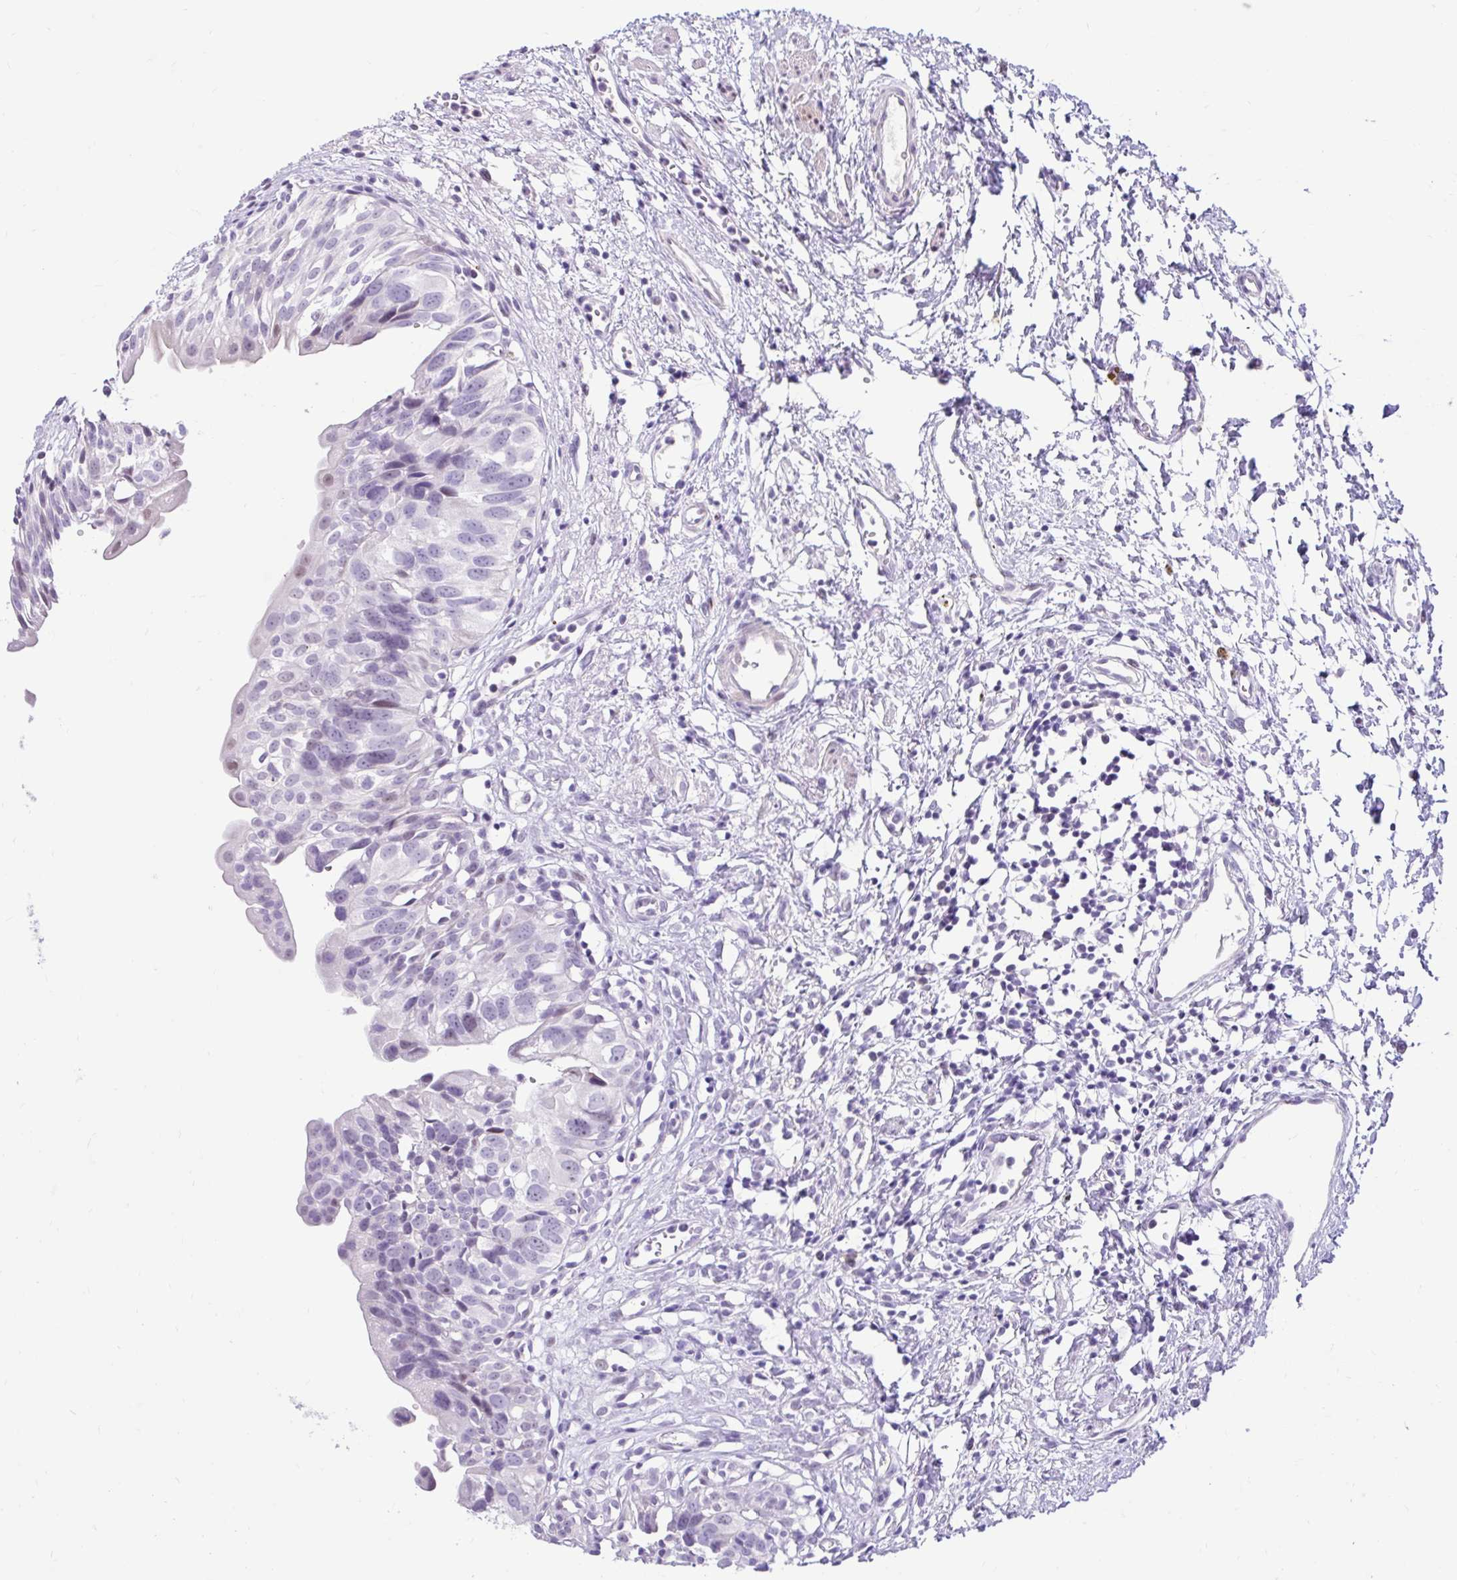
{"staining": {"intensity": "weak", "quantity": "<25%", "location": "nuclear"}, "tissue": "urinary bladder", "cell_type": "Urothelial cells", "image_type": "normal", "snomed": [{"axis": "morphology", "description": "Normal tissue, NOS"}, {"axis": "topography", "description": "Urinary bladder"}], "caption": "A micrograph of urinary bladder stained for a protein demonstrates no brown staining in urothelial cells. (DAB immunohistochemistry, high magnification).", "gene": "NHLH2", "patient": {"sex": "male", "age": 51}}